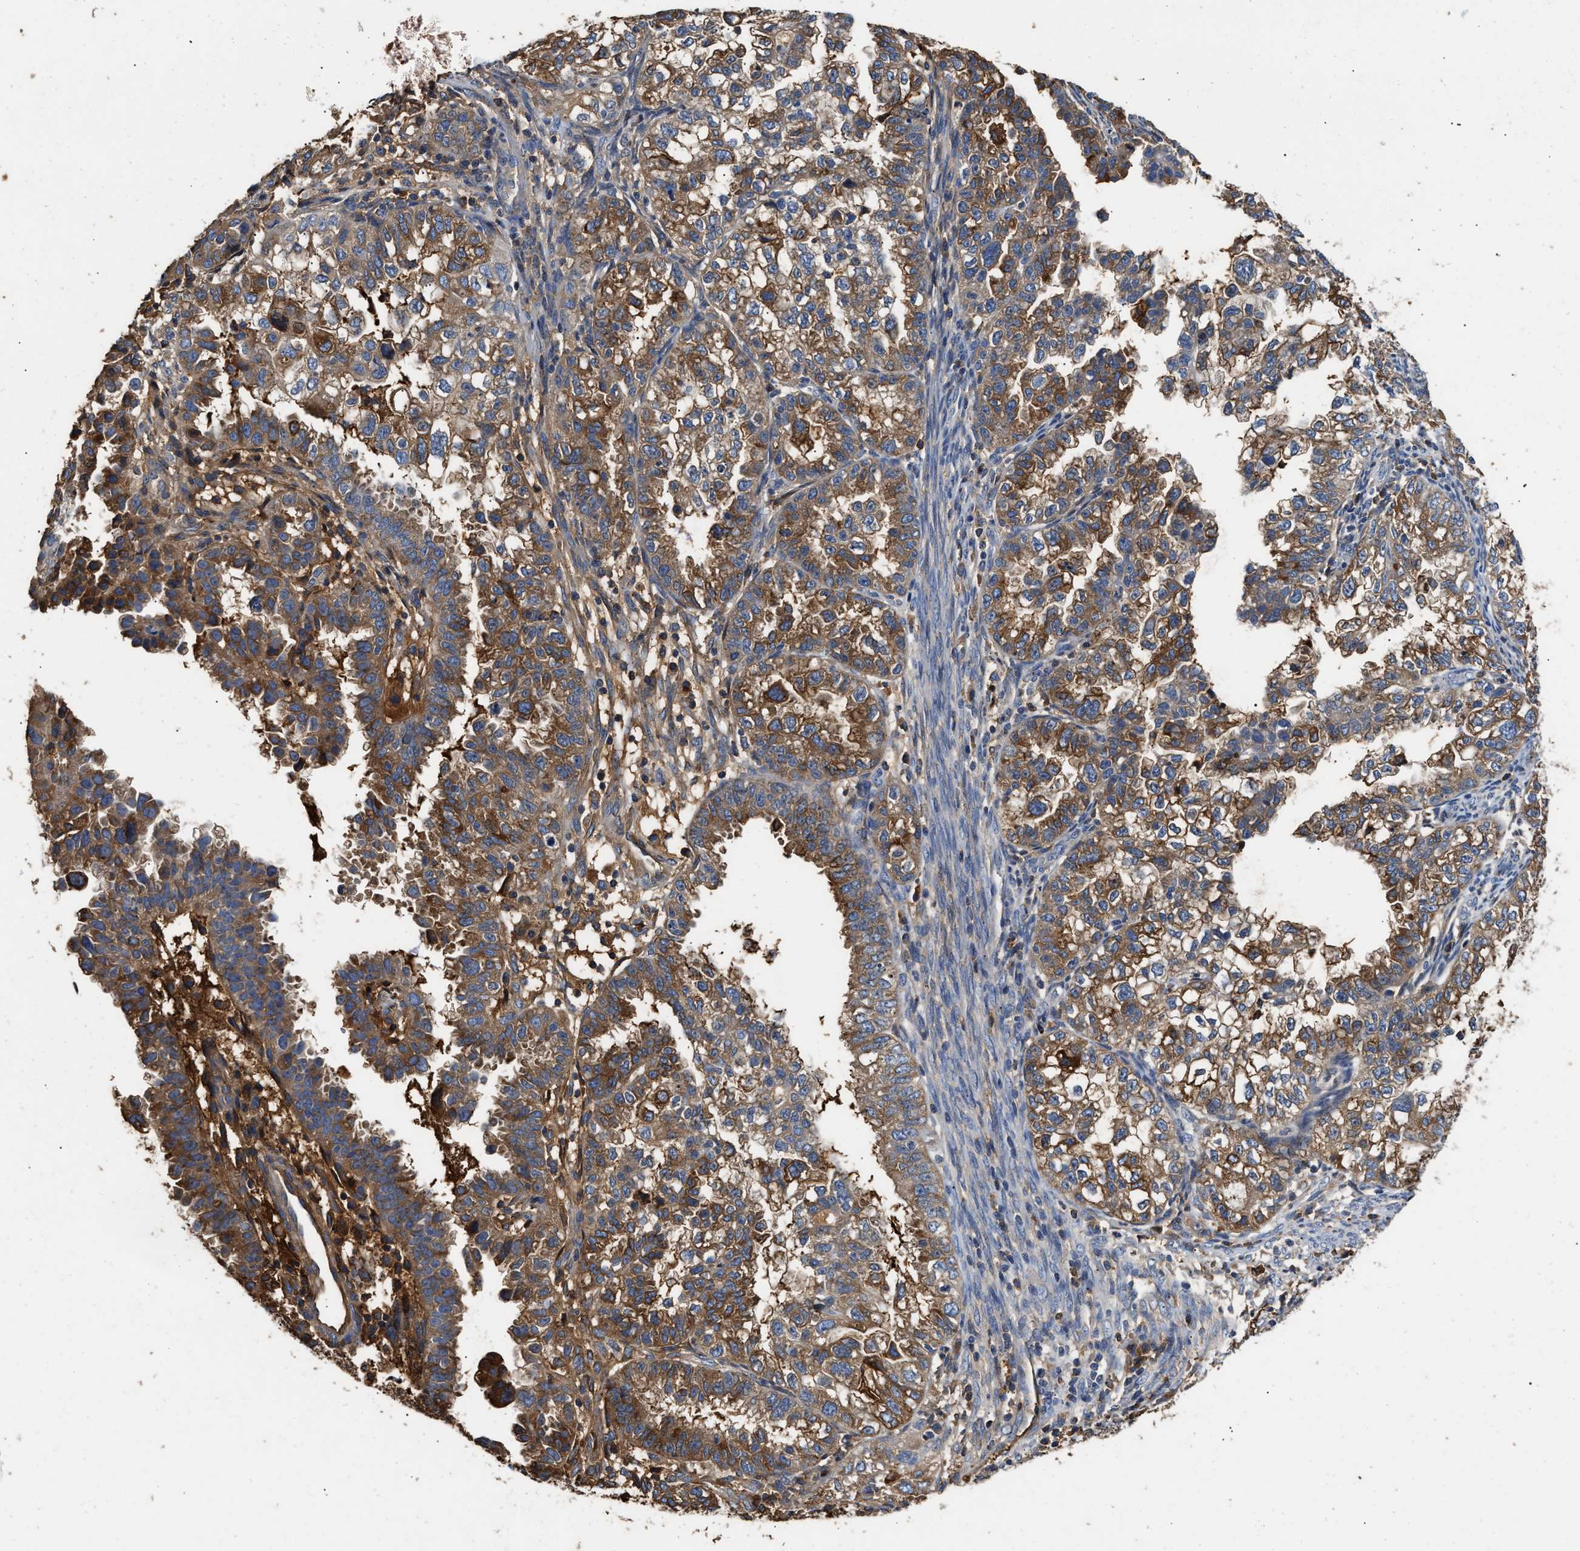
{"staining": {"intensity": "moderate", "quantity": ">75%", "location": "cytoplasmic/membranous"}, "tissue": "endometrial cancer", "cell_type": "Tumor cells", "image_type": "cancer", "snomed": [{"axis": "morphology", "description": "Adenocarcinoma, NOS"}, {"axis": "topography", "description": "Endometrium"}], "caption": "Immunohistochemistry of human endometrial cancer (adenocarcinoma) exhibits medium levels of moderate cytoplasmic/membranous positivity in about >75% of tumor cells. Using DAB (3,3'-diaminobenzidine) (brown) and hematoxylin (blue) stains, captured at high magnification using brightfield microscopy.", "gene": "C3", "patient": {"sex": "female", "age": 85}}